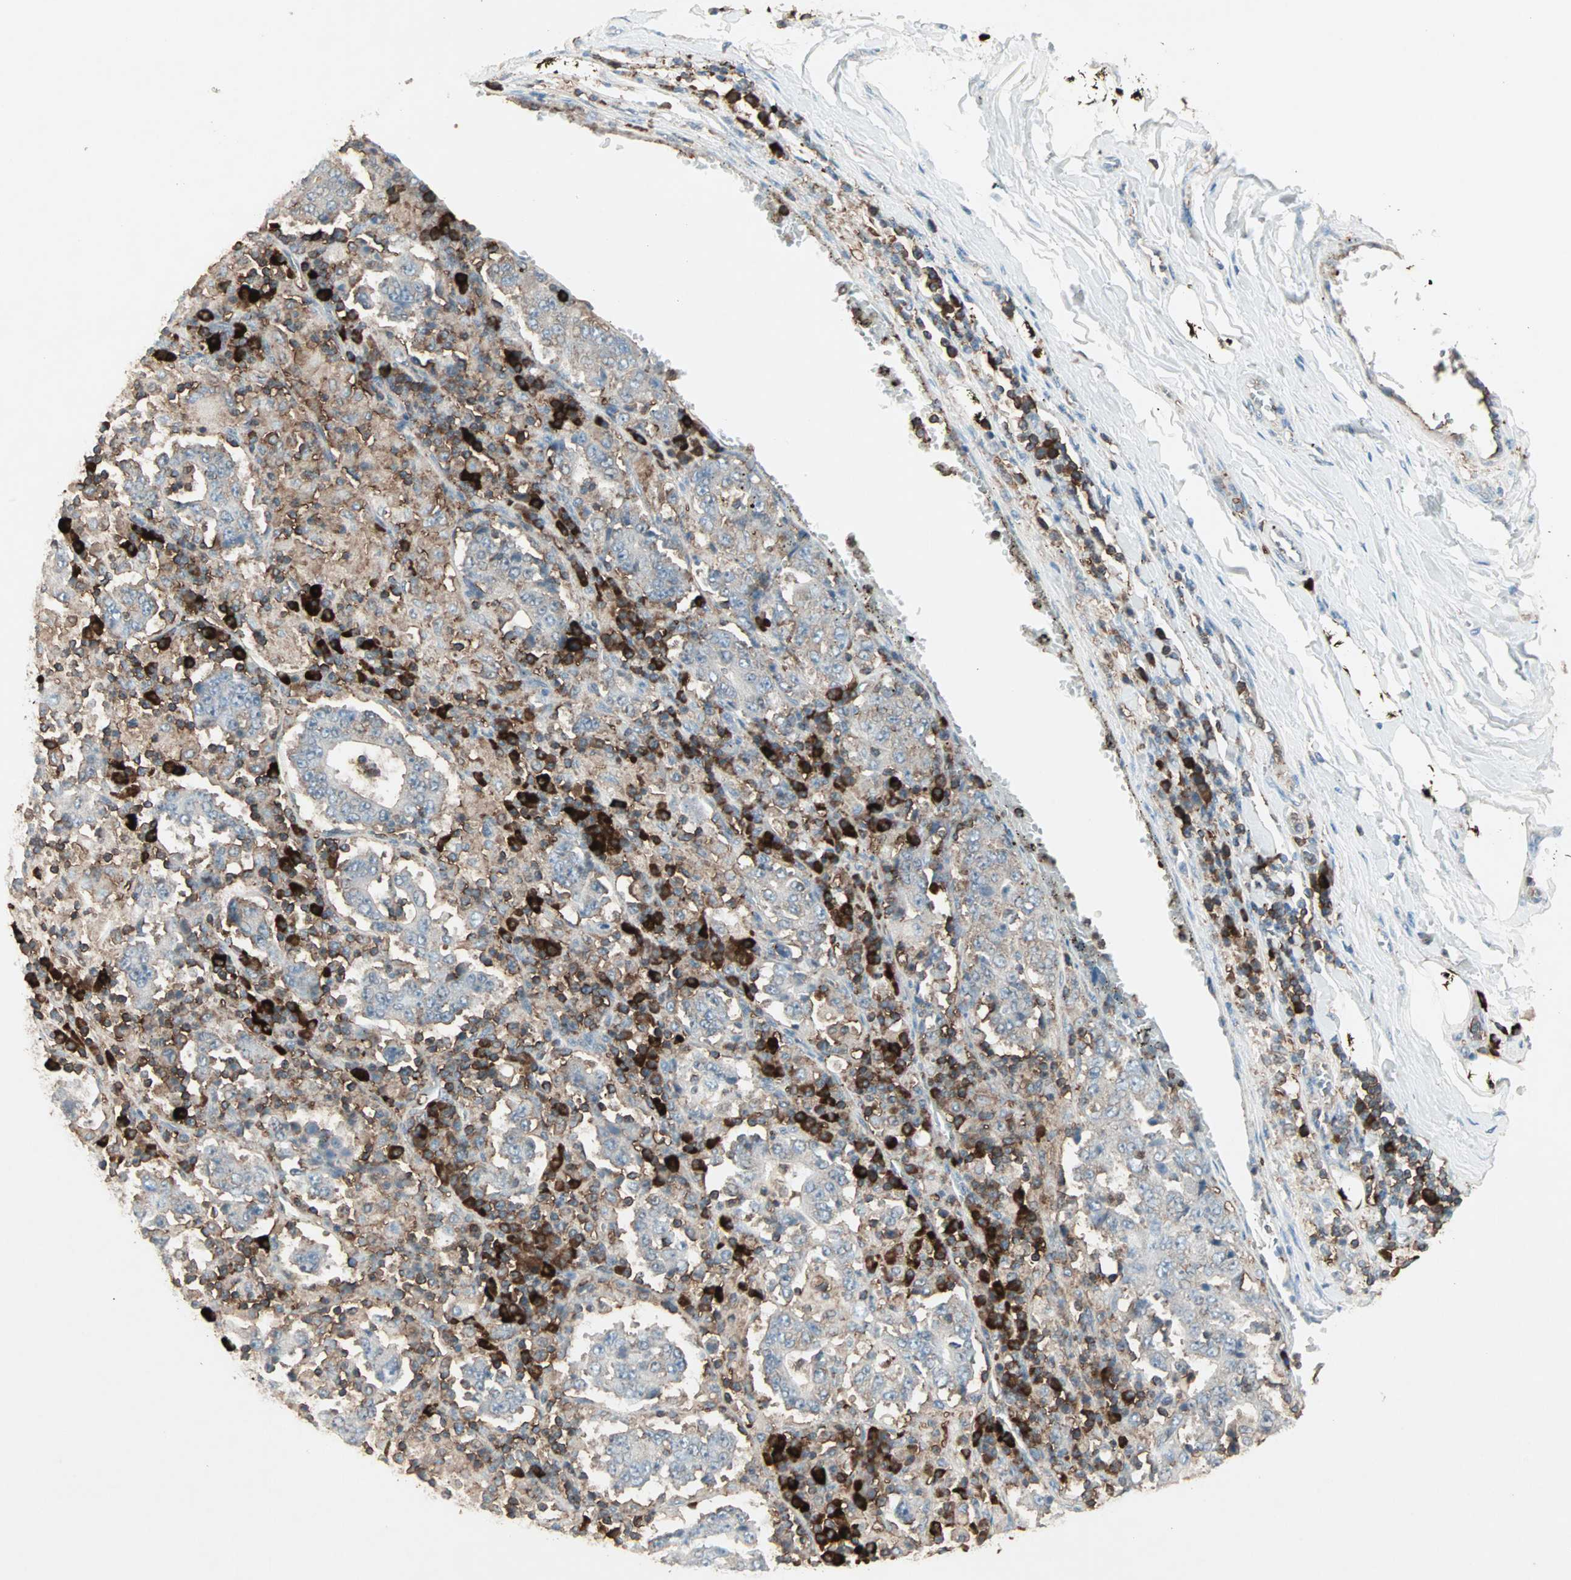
{"staining": {"intensity": "weak", "quantity": "25%-75%", "location": "cytoplasmic/membranous"}, "tissue": "stomach cancer", "cell_type": "Tumor cells", "image_type": "cancer", "snomed": [{"axis": "morphology", "description": "Normal tissue, NOS"}, {"axis": "morphology", "description": "Adenocarcinoma, NOS"}, {"axis": "topography", "description": "Stomach, upper"}, {"axis": "topography", "description": "Stomach"}], "caption": "Immunohistochemical staining of adenocarcinoma (stomach) shows weak cytoplasmic/membranous protein positivity in approximately 25%-75% of tumor cells.", "gene": "MMP3", "patient": {"sex": "male", "age": 59}}